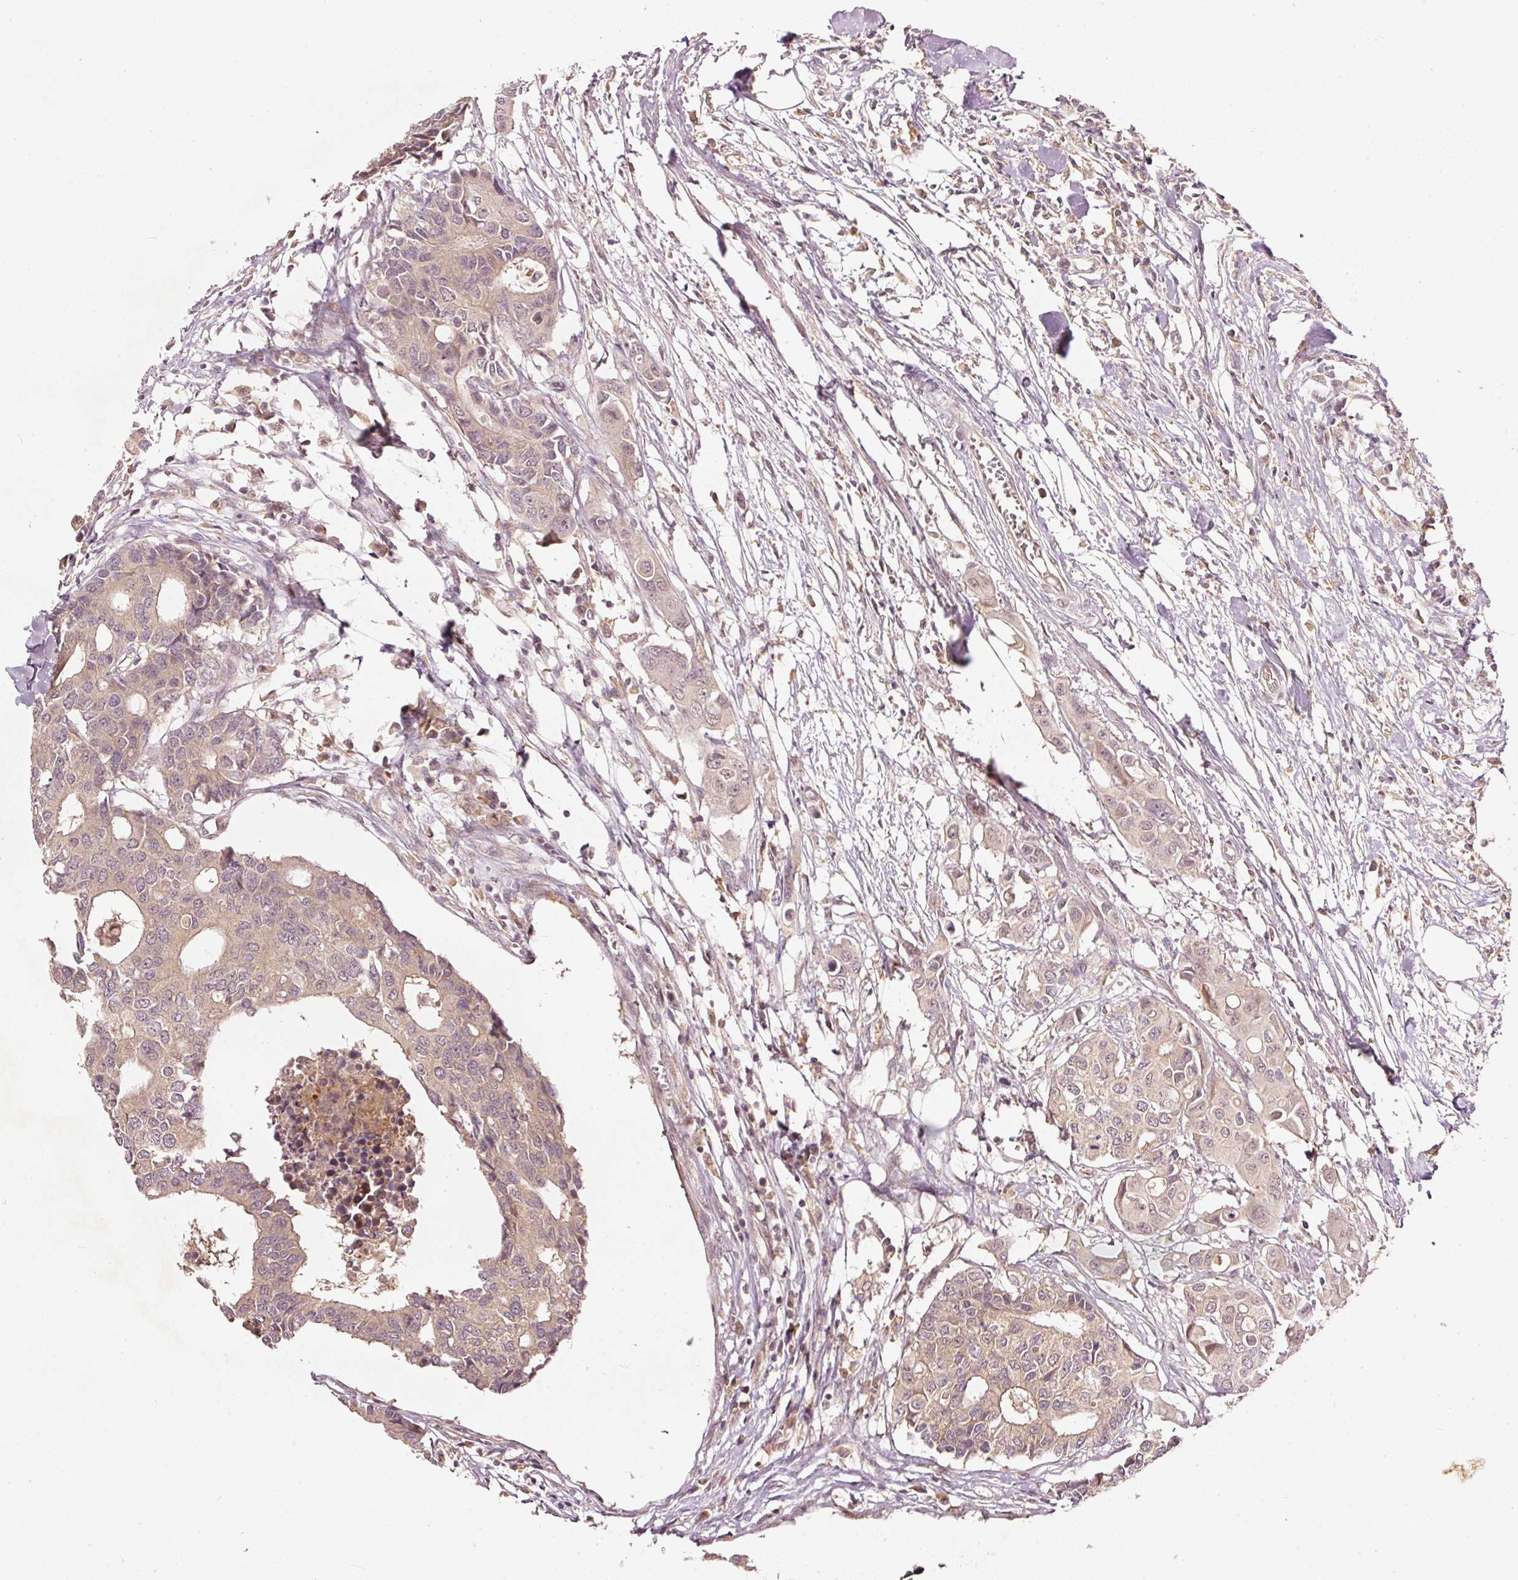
{"staining": {"intensity": "weak", "quantity": "25%-75%", "location": "cytoplasmic/membranous,nuclear"}, "tissue": "colorectal cancer", "cell_type": "Tumor cells", "image_type": "cancer", "snomed": [{"axis": "morphology", "description": "Adenocarcinoma, NOS"}, {"axis": "topography", "description": "Colon"}], "caption": "Colorectal cancer stained for a protein (brown) exhibits weak cytoplasmic/membranous and nuclear positive positivity in about 25%-75% of tumor cells.", "gene": "PCDHB1", "patient": {"sex": "male", "age": 77}}